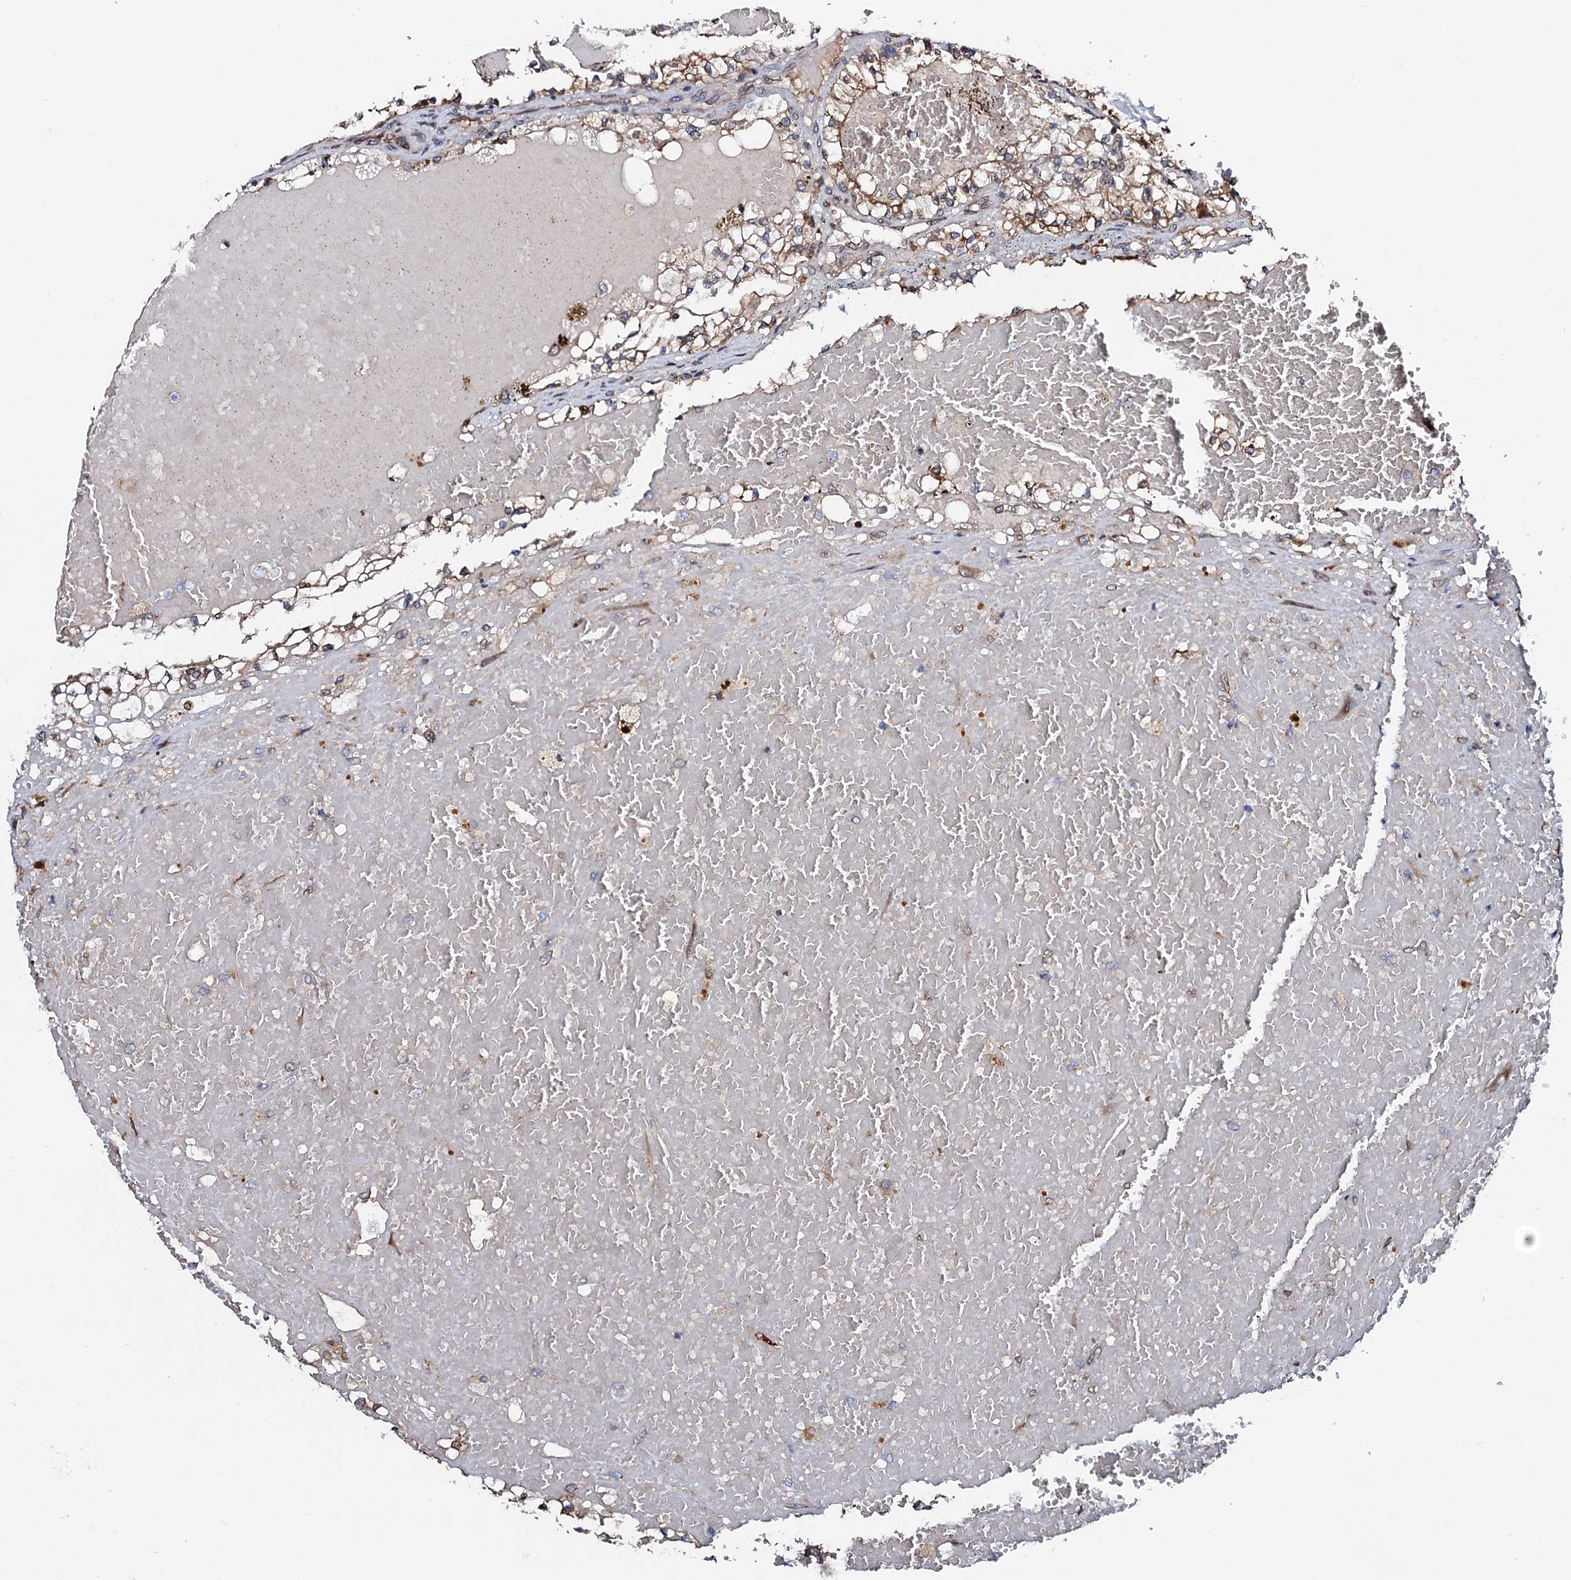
{"staining": {"intensity": "moderate", "quantity": "<25%", "location": "cytoplasmic/membranous"}, "tissue": "renal cancer", "cell_type": "Tumor cells", "image_type": "cancer", "snomed": [{"axis": "morphology", "description": "Normal tissue, NOS"}, {"axis": "morphology", "description": "Adenocarcinoma, NOS"}, {"axis": "topography", "description": "Kidney"}], "caption": "There is low levels of moderate cytoplasmic/membranous expression in tumor cells of renal cancer (adenocarcinoma), as demonstrated by immunohistochemical staining (brown color).", "gene": "NRP2", "patient": {"sex": "male", "age": 68}}